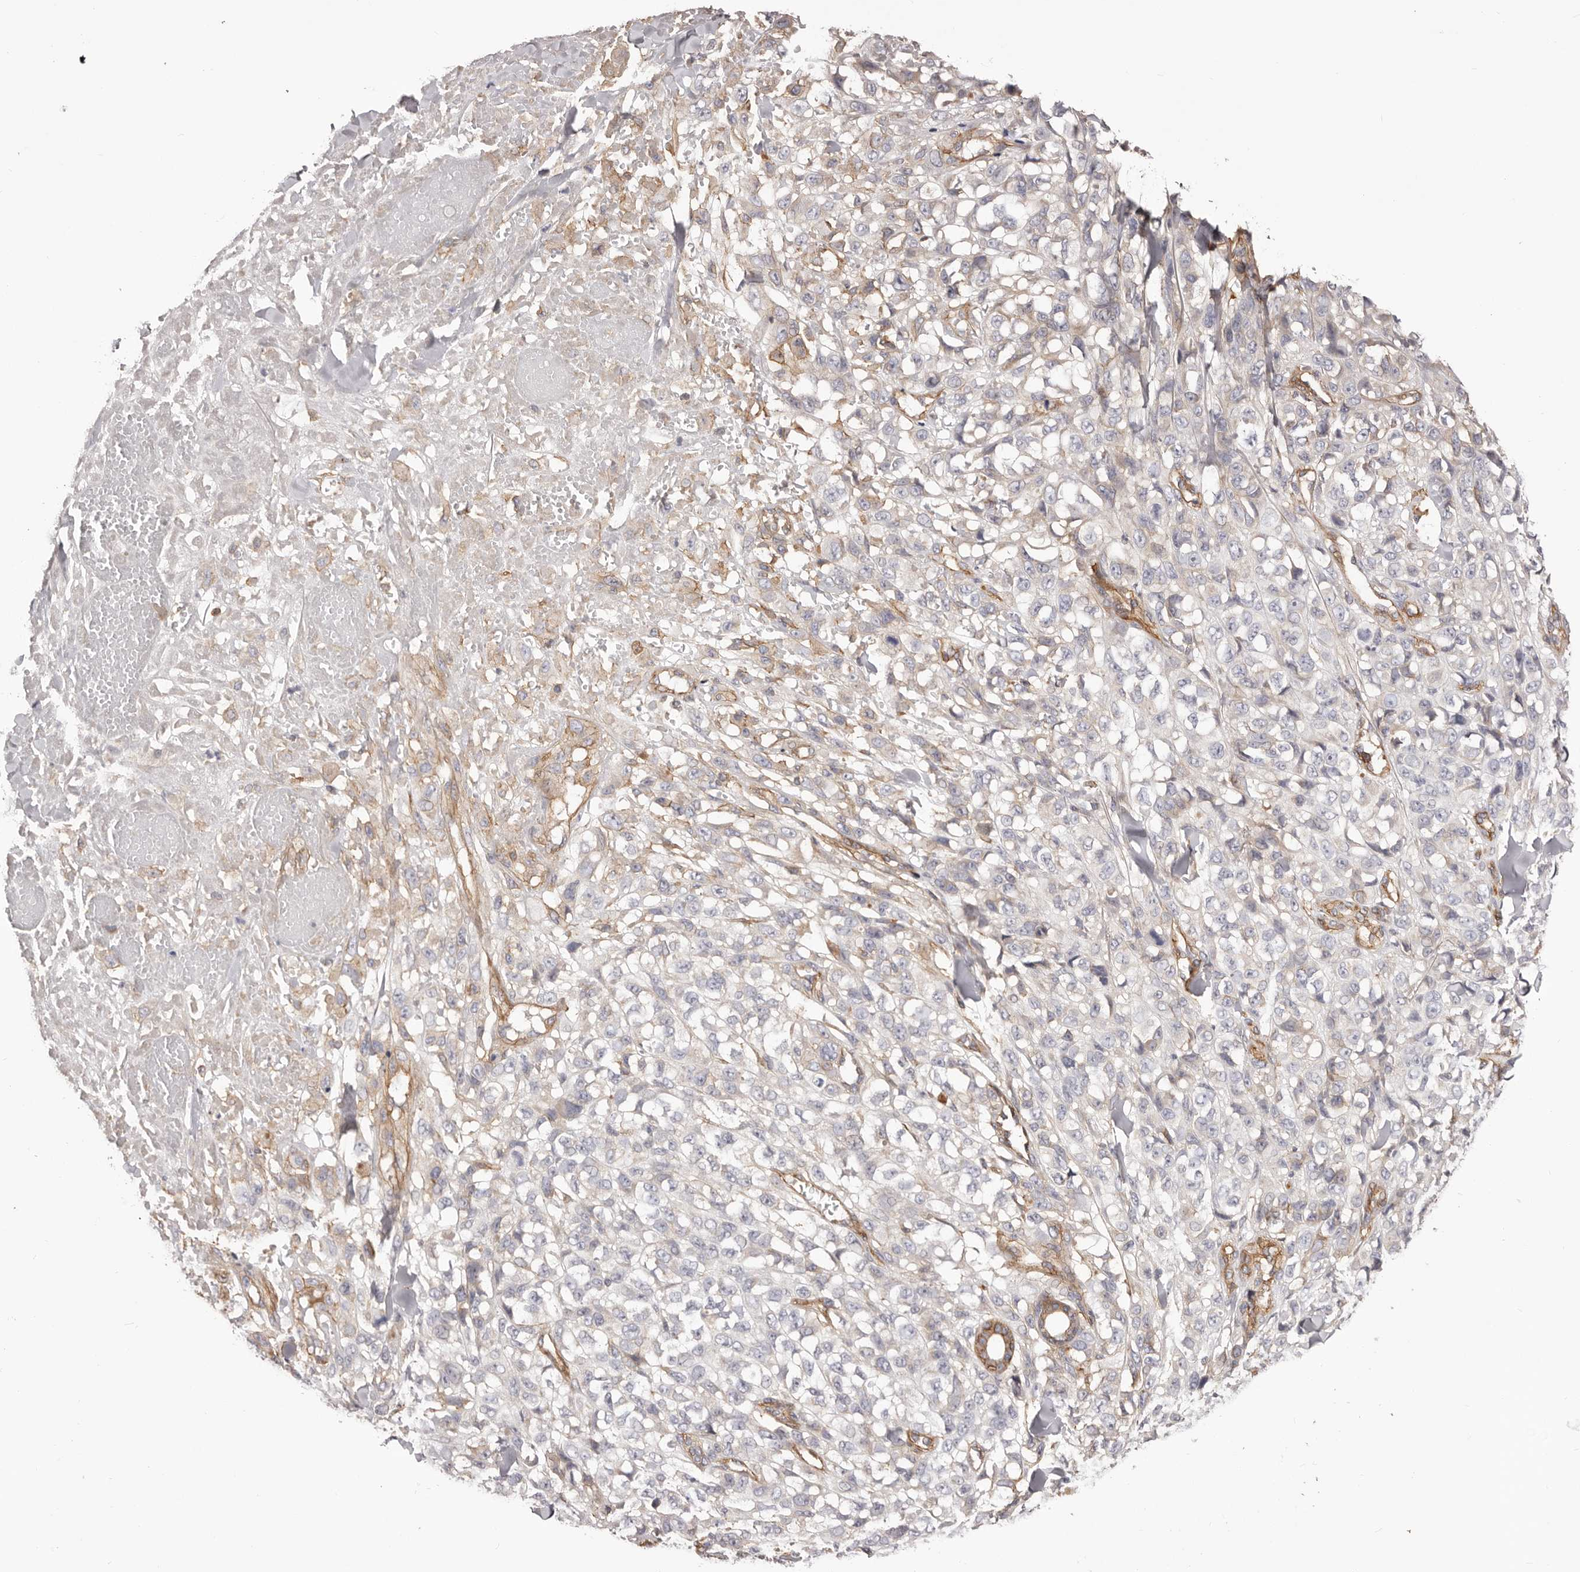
{"staining": {"intensity": "negative", "quantity": "none", "location": "none"}, "tissue": "melanoma", "cell_type": "Tumor cells", "image_type": "cancer", "snomed": [{"axis": "morphology", "description": "Malignant melanoma, Metastatic site"}, {"axis": "topography", "description": "Skin"}], "caption": "Malignant melanoma (metastatic site) stained for a protein using immunohistochemistry (IHC) shows no staining tumor cells.", "gene": "DMRT2", "patient": {"sex": "female", "age": 72}}